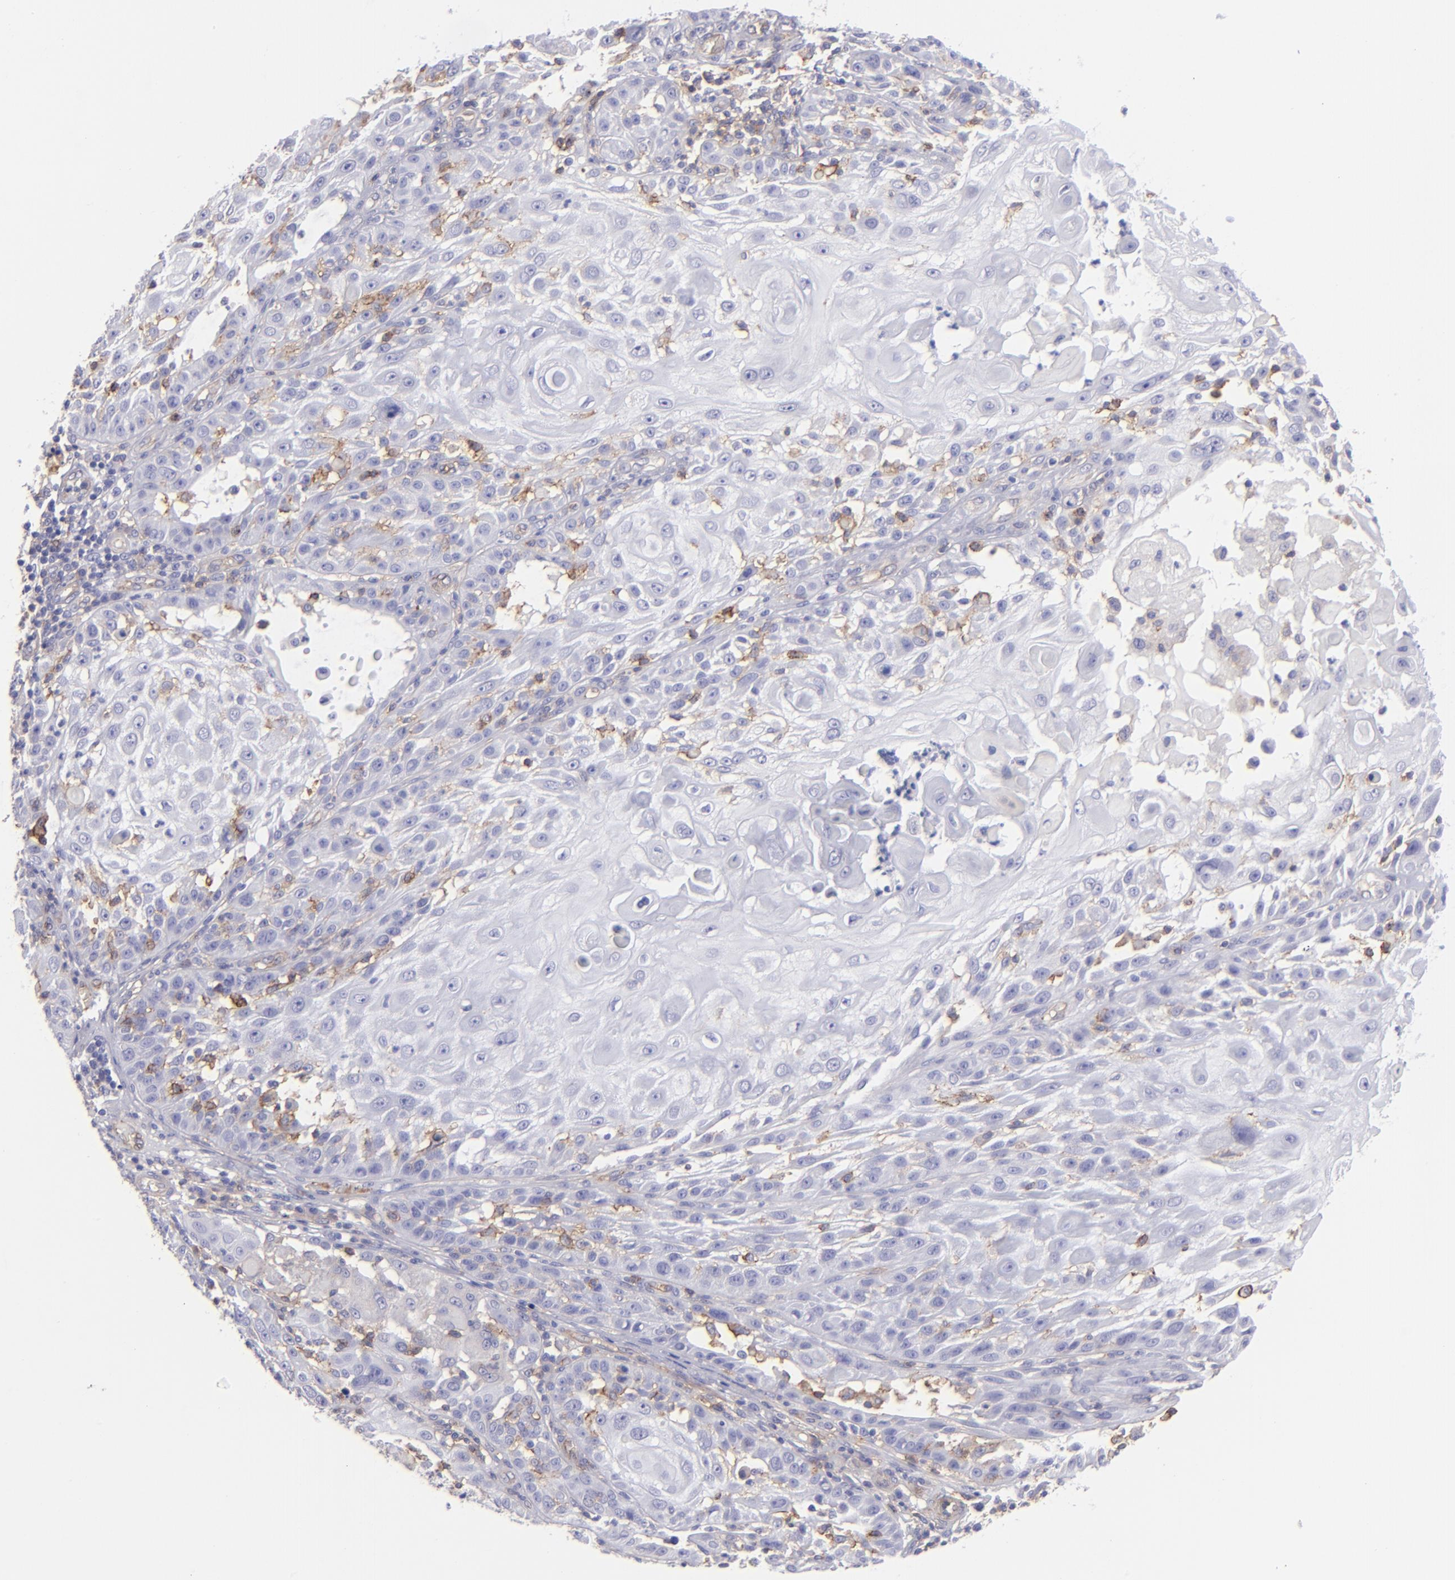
{"staining": {"intensity": "negative", "quantity": "none", "location": "none"}, "tissue": "skin cancer", "cell_type": "Tumor cells", "image_type": "cancer", "snomed": [{"axis": "morphology", "description": "Squamous cell carcinoma, NOS"}, {"axis": "topography", "description": "Skin"}], "caption": "Immunohistochemical staining of skin squamous cell carcinoma reveals no significant staining in tumor cells.", "gene": "ENTPD1", "patient": {"sex": "female", "age": 89}}